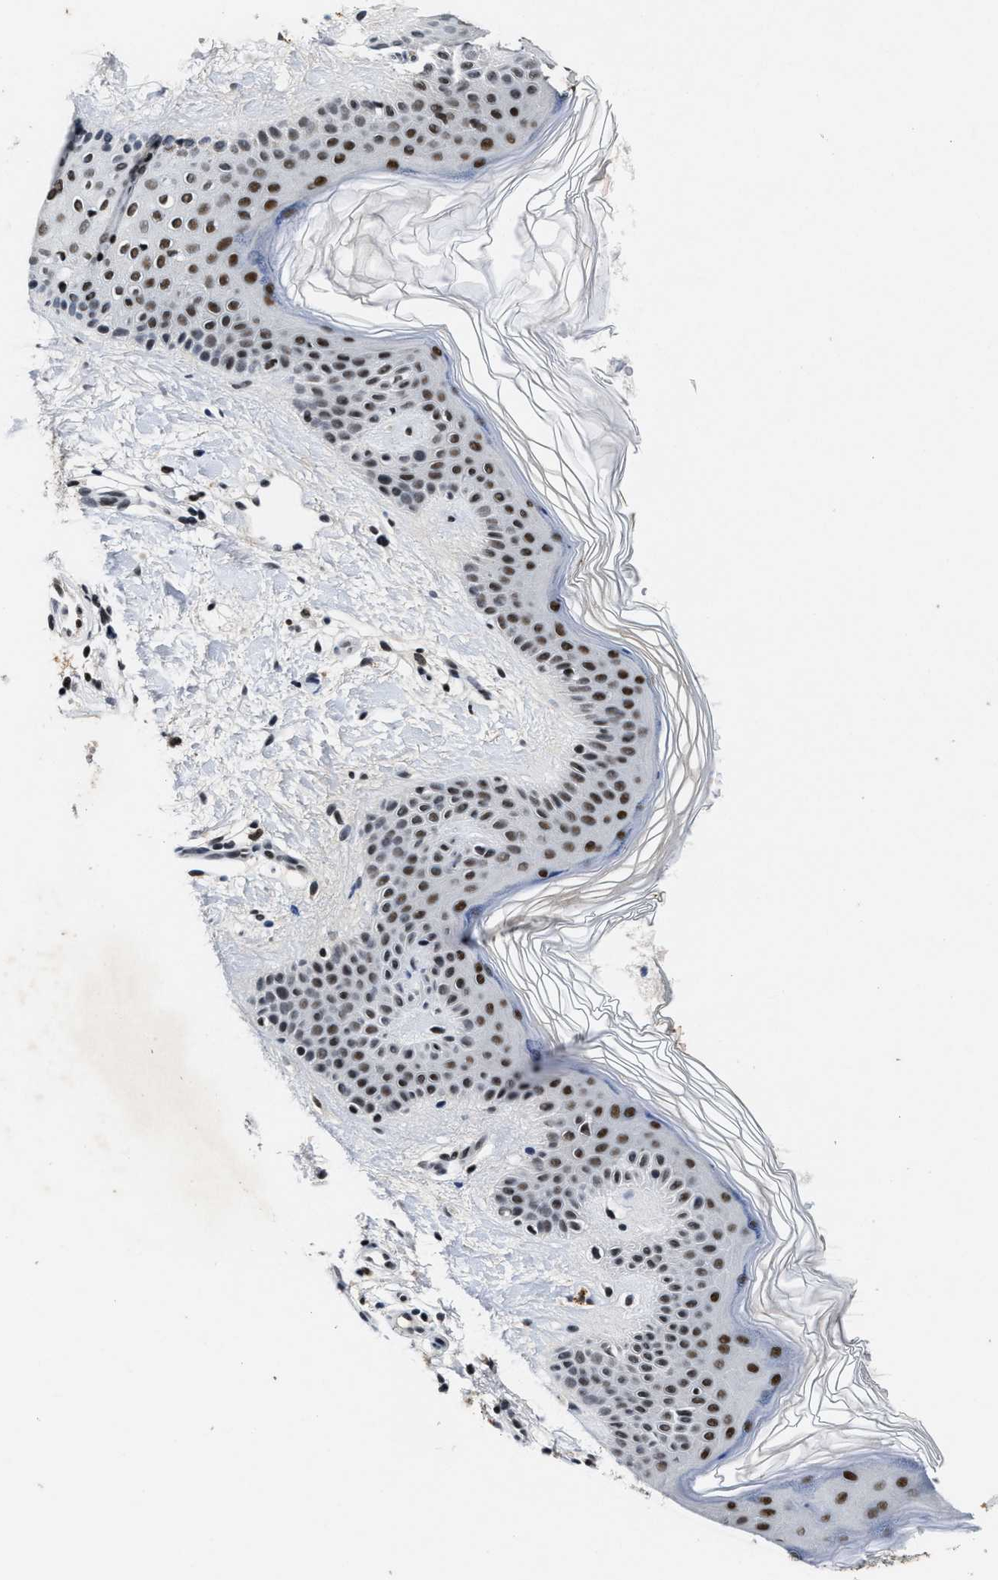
{"staining": {"intensity": "negative", "quantity": "none", "location": "none"}, "tissue": "skin", "cell_type": "Fibroblasts", "image_type": "normal", "snomed": [{"axis": "morphology", "description": "Normal tissue, NOS"}, {"axis": "morphology", "description": "Malignant melanoma, Metastatic site"}, {"axis": "topography", "description": "Skin"}], "caption": "A photomicrograph of human skin is negative for staining in fibroblasts. The staining is performed using DAB brown chromogen with nuclei counter-stained in using hematoxylin.", "gene": "INIP", "patient": {"sex": "male", "age": 41}}